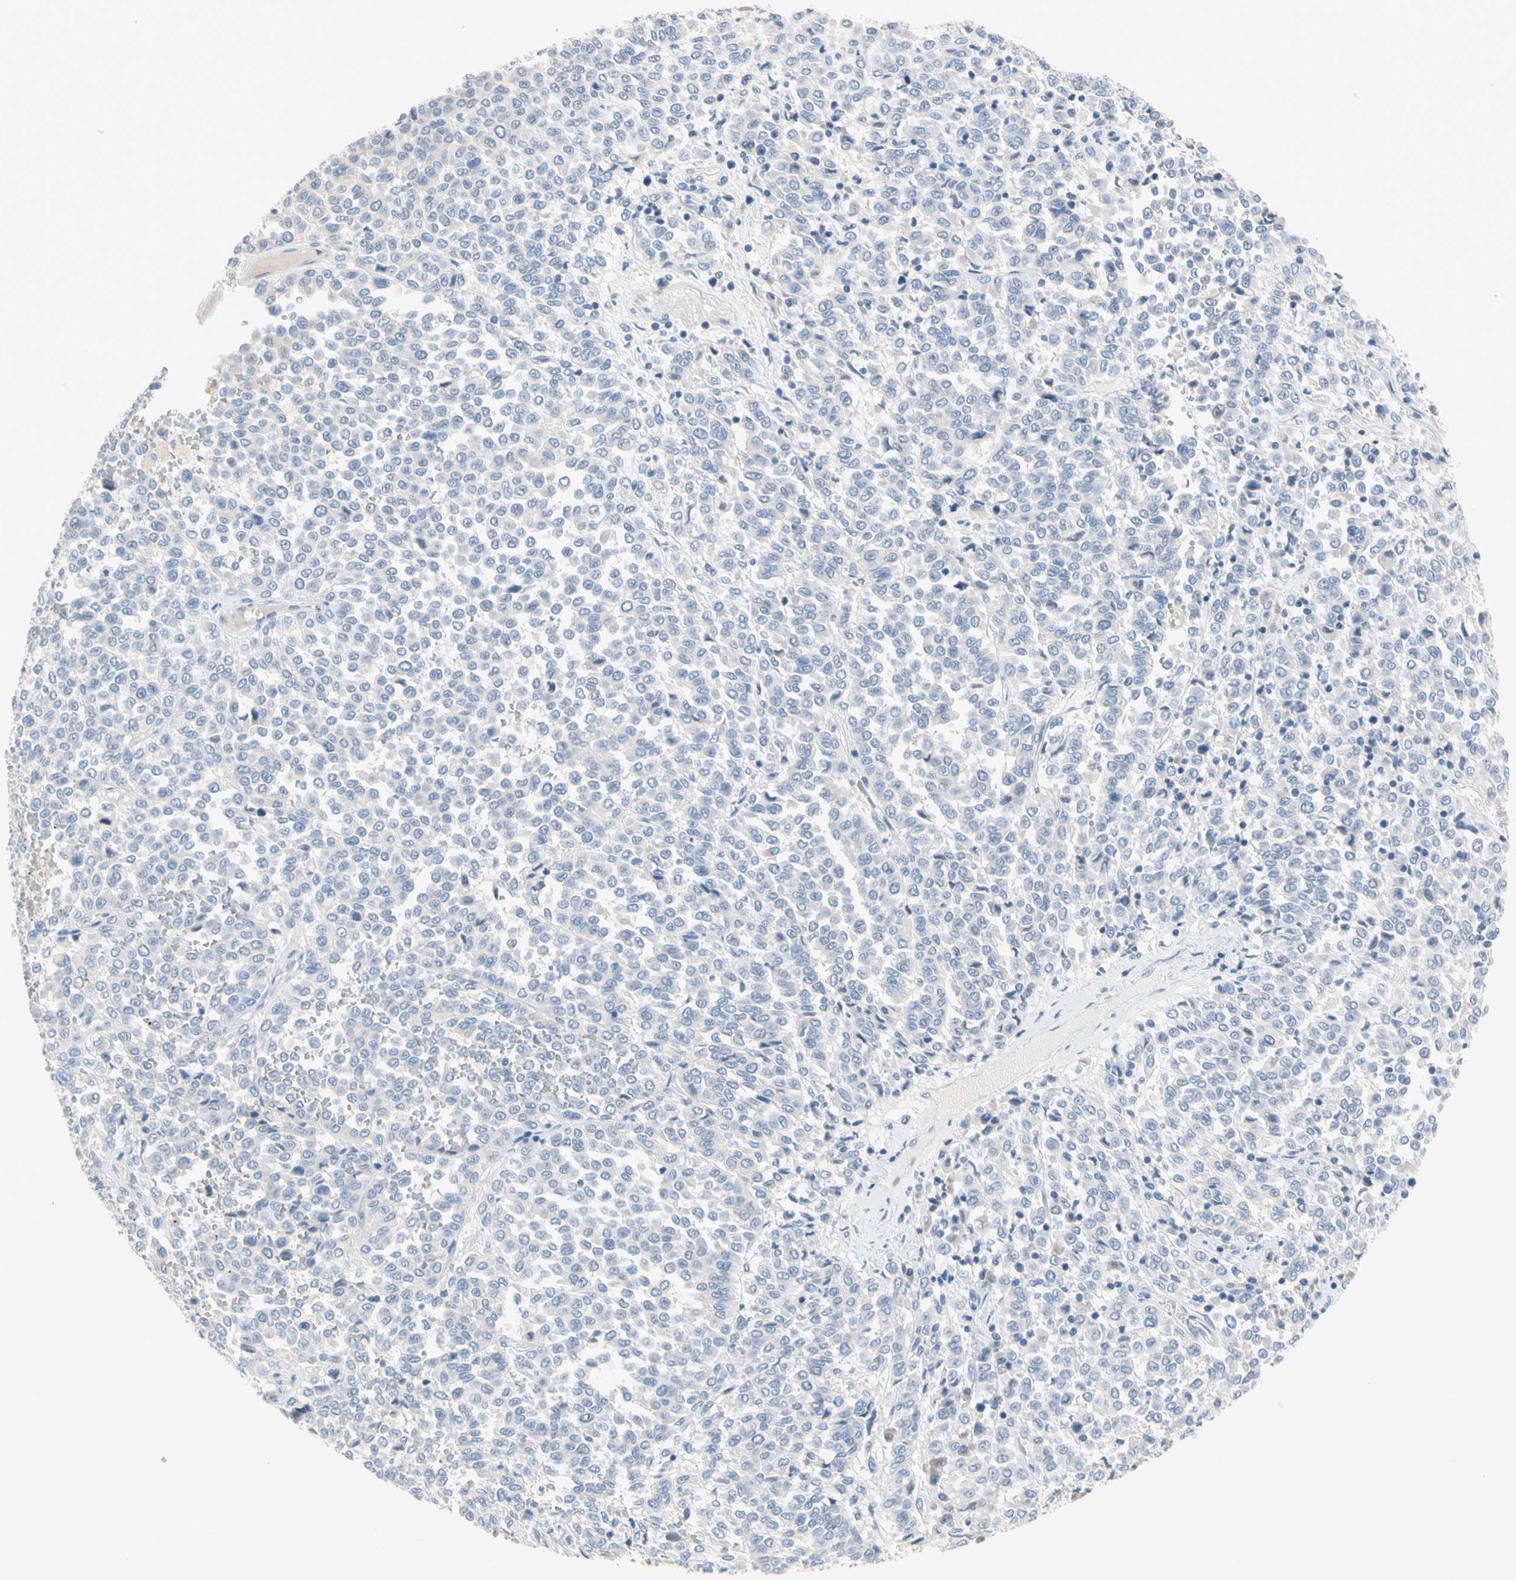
{"staining": {"intensity": "negative", "quantity": "none", "location": "none"}, "tissue": "melanoma", "cell_type": "Tumor cells", "image_type": "cancer", "snomed": [{"axis": "morphology", "description": "Malignant melanoma, Metastatic site"}, {"axis": "topography", "description": "Pancreas"}], "caption": "Histopathology image shows no protein positivity in tumor cells of malignant melanoma (metastatic site) tissue. The staining is performed using DAB brown chromogen with nuclei counter-stained in using hematoxylin.", "gene": "MARK1", "patient": {"sex": "female", "age": 30}}